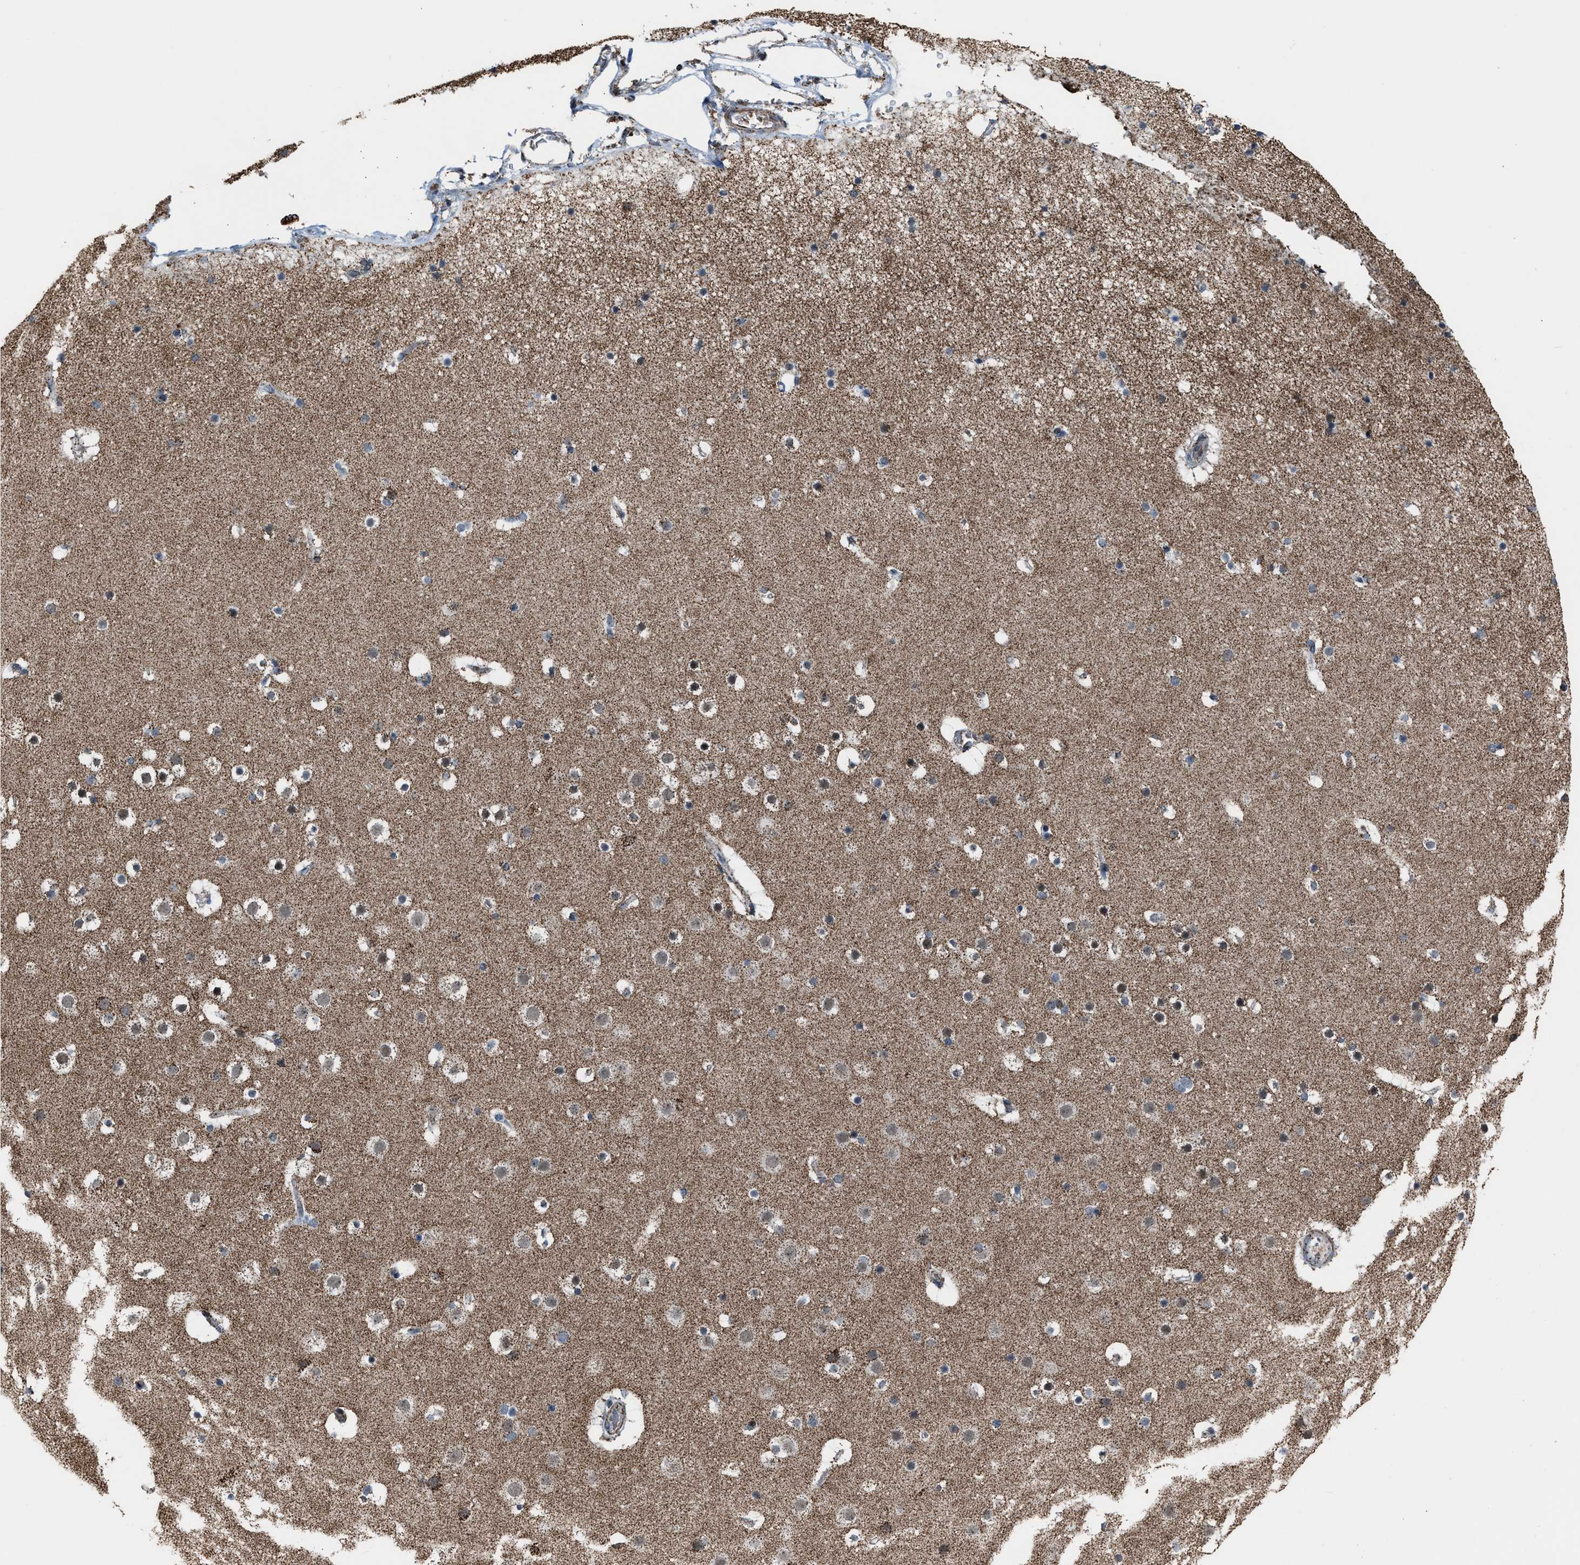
{"staining": {"intensity": "moderate", "quantity": "25%-75%", "location": "cytoplasmic/membranous"}, "tissue": "cerebral cortex", "cell_type": "Endothelial cells", "image_type": "normal", "snomed": [{"axis": "morphology", "description": "Normal tissue, NOS"}, {"axis": "topography", "description": "Cerebral cortex"}], "caption": "IHC (DAB) staining of benign cerebral cortex displays moderate cytoplasmic/membranous protein staining in about 25%-75% of endothelial cells. (brown staining indicates protein expression, while blue staining denotes nuclei).", "gene": "CHN2", "patient": {"sex": "male", "age": 57}}